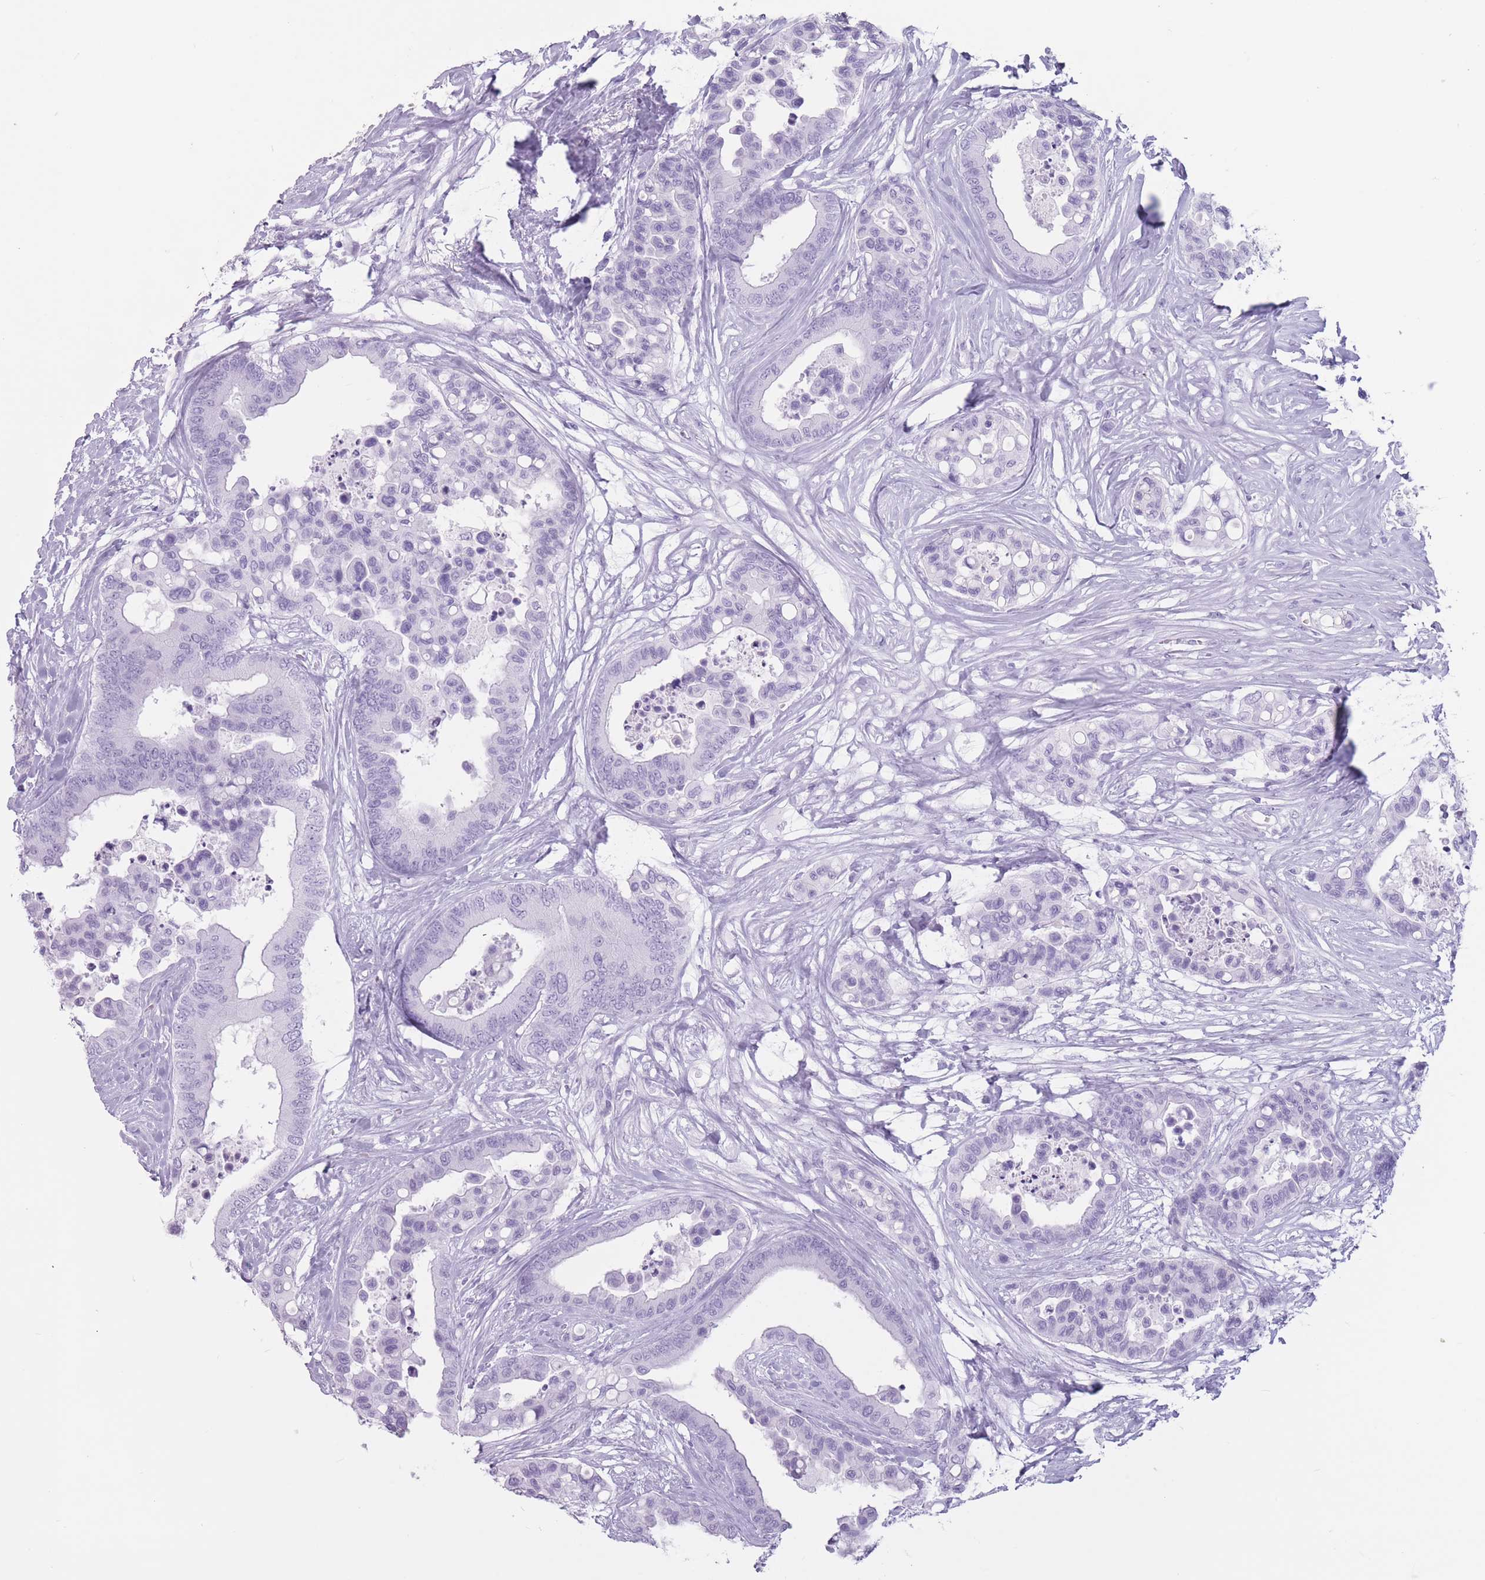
{"staining": {"intensity": "negative", "quantity": "none", "location": "none"}, "tissue": "colorectal cancer", "cell_type": "Tumor cells", "image_type": "cancer", "snomed": [{"axis": "morphology", "description": "Adenocarcinoma, NOS"}, {"axis": "topography", "description": "Colon"}], "caption": "This is an IHC image of colorectal adenocarcinoma. There is no staining in tumor cells.", "gene": "PNMA3", "patient": {"sex": "male", "age": 82}}